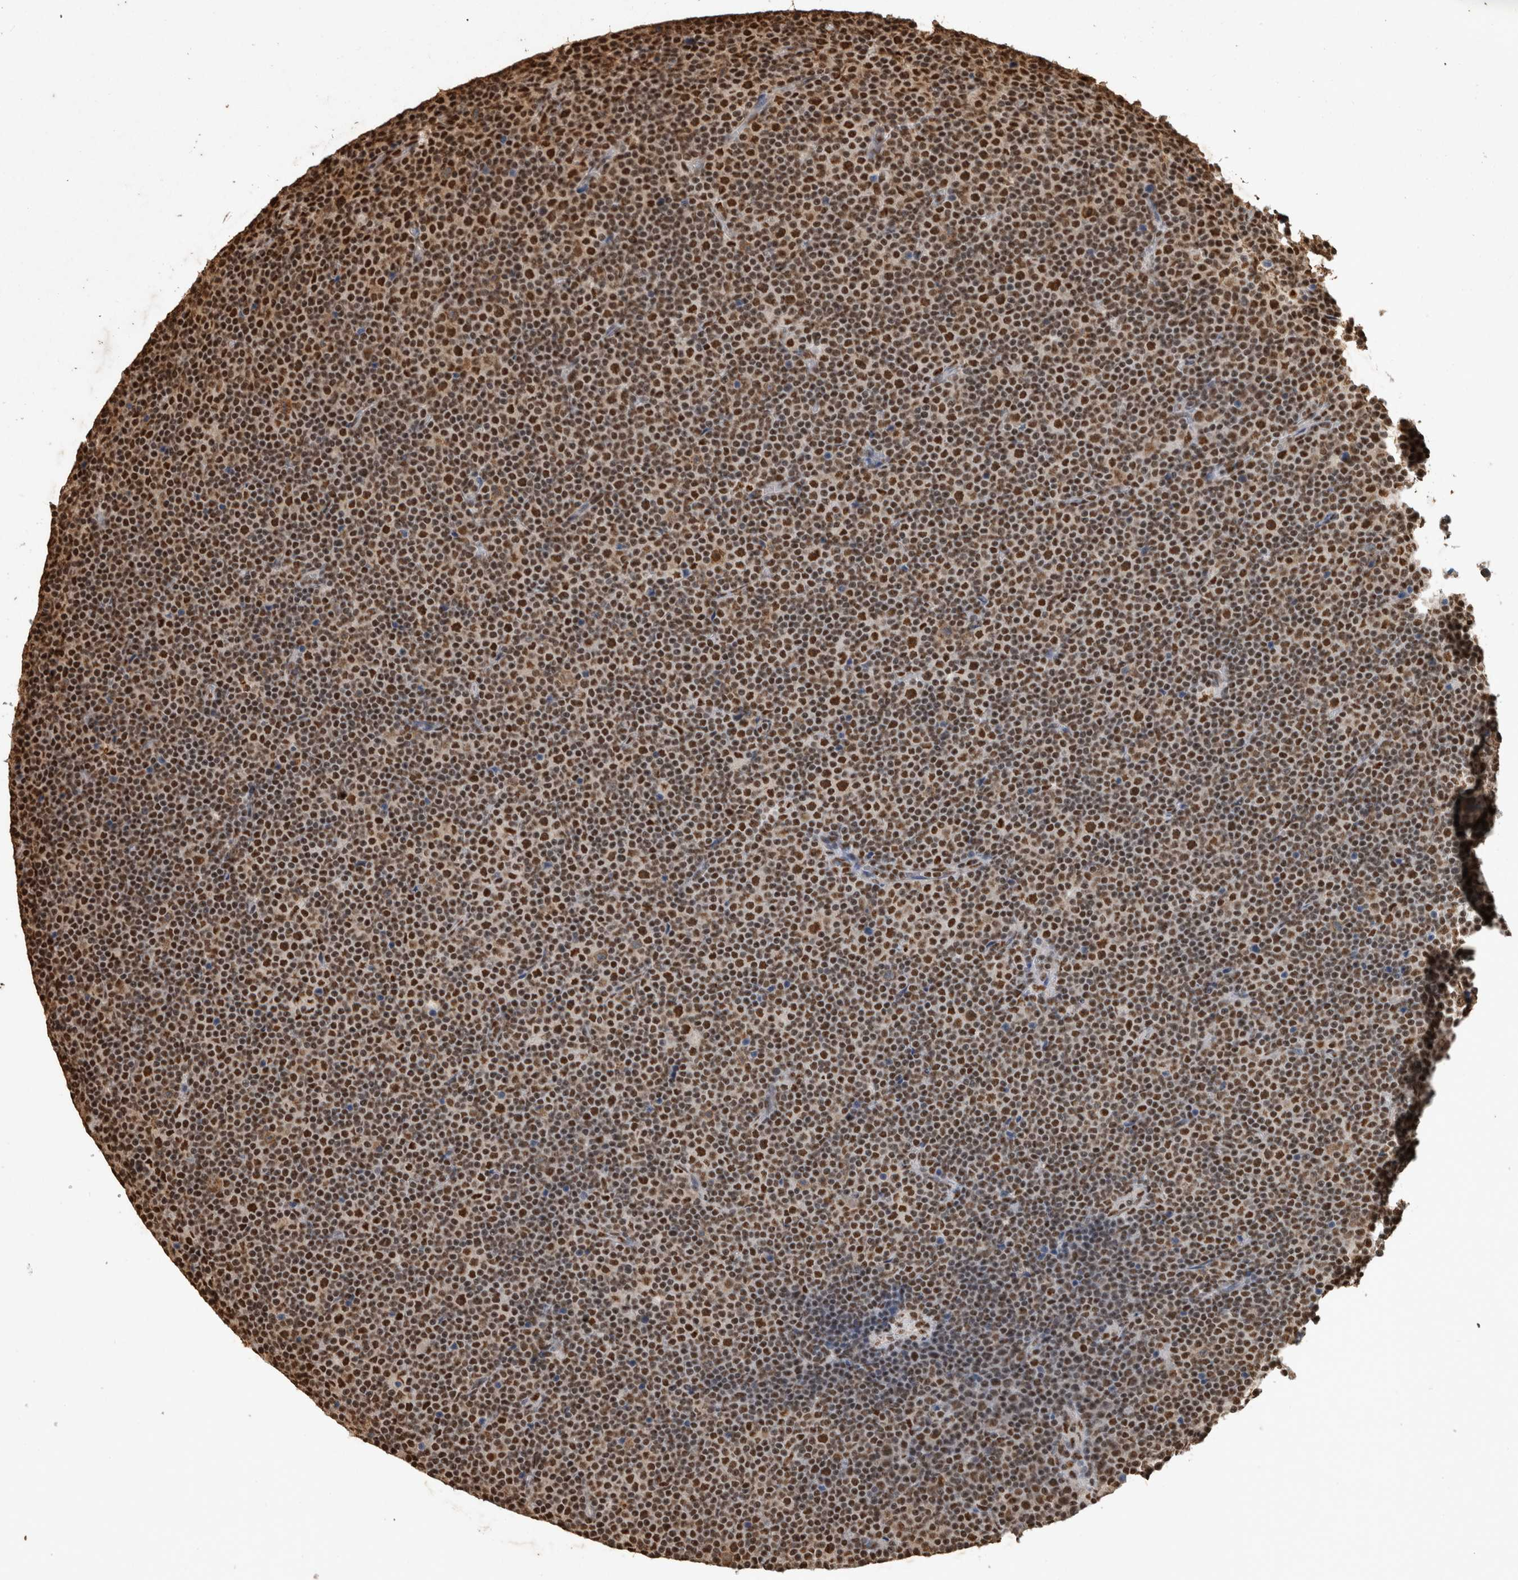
{"staining": {"intensity": "moderate", "quantity": ">75%", "location": "nuclear"}, "tissue": "lymphoma", "cell_type": "Tumor cells", "image_type": "cancer", "snomed": [{"axis": "morphology", "description": "Malignant lymphoma, non-Hodgkin's type, Low grade"}, {"axis": "topography", "description": "Lymph node"}], "caption": "About >75% of tumor cells in lymphoma exhibit moderate nuclear protein expression as visualized by brown immunohistochemical staining.", "gene": "RAD50", "patient": {"sex": "female", "age": 67}}